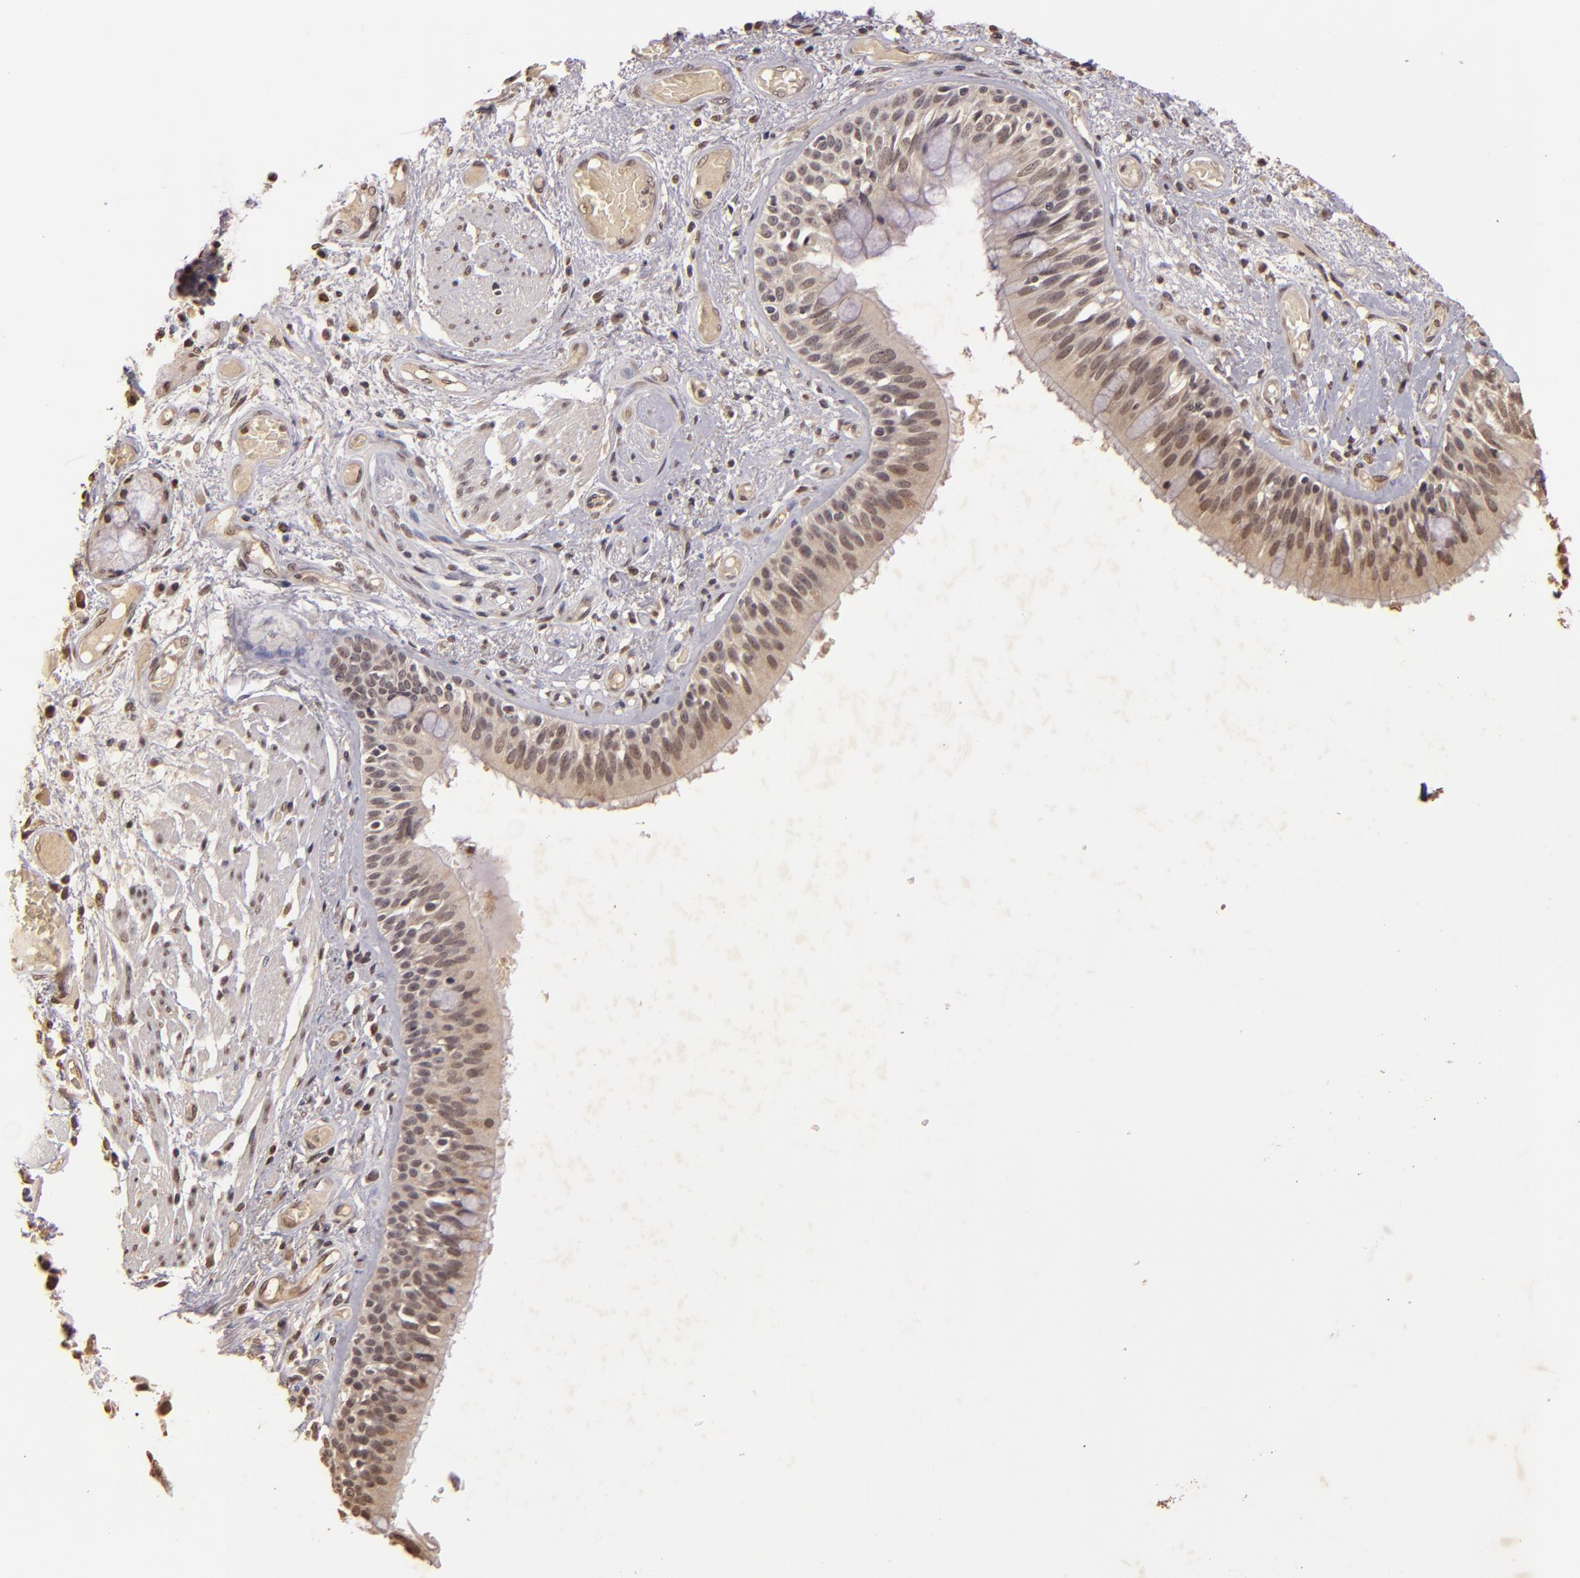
{"staining": {"intensity": "weak", "quantity": ">75%", "location": "cytoplasmic/membranous,nuclear"}, "tissue": "bronchus", "cell_type": "Respiratory epithelial cells", "image_type": "normal", "snomed": [{"axis": "morphology", "description": "Normal tissue, NOS"}, {"axis": "morphology", "description": "Squamous cell carcinoma, NOS"}, {"axis": "topography", "description": "Bronchus"}, {"axis": "topography", "description": "Lung"}], "caption": "An image of human bronchus stained for a protein displays weak cytoplasmic/membranous,nuclear brown staining in respiratory epithelial cells.", "gene": "CUL1", "patient": {"sex": "female", "age": 47}}